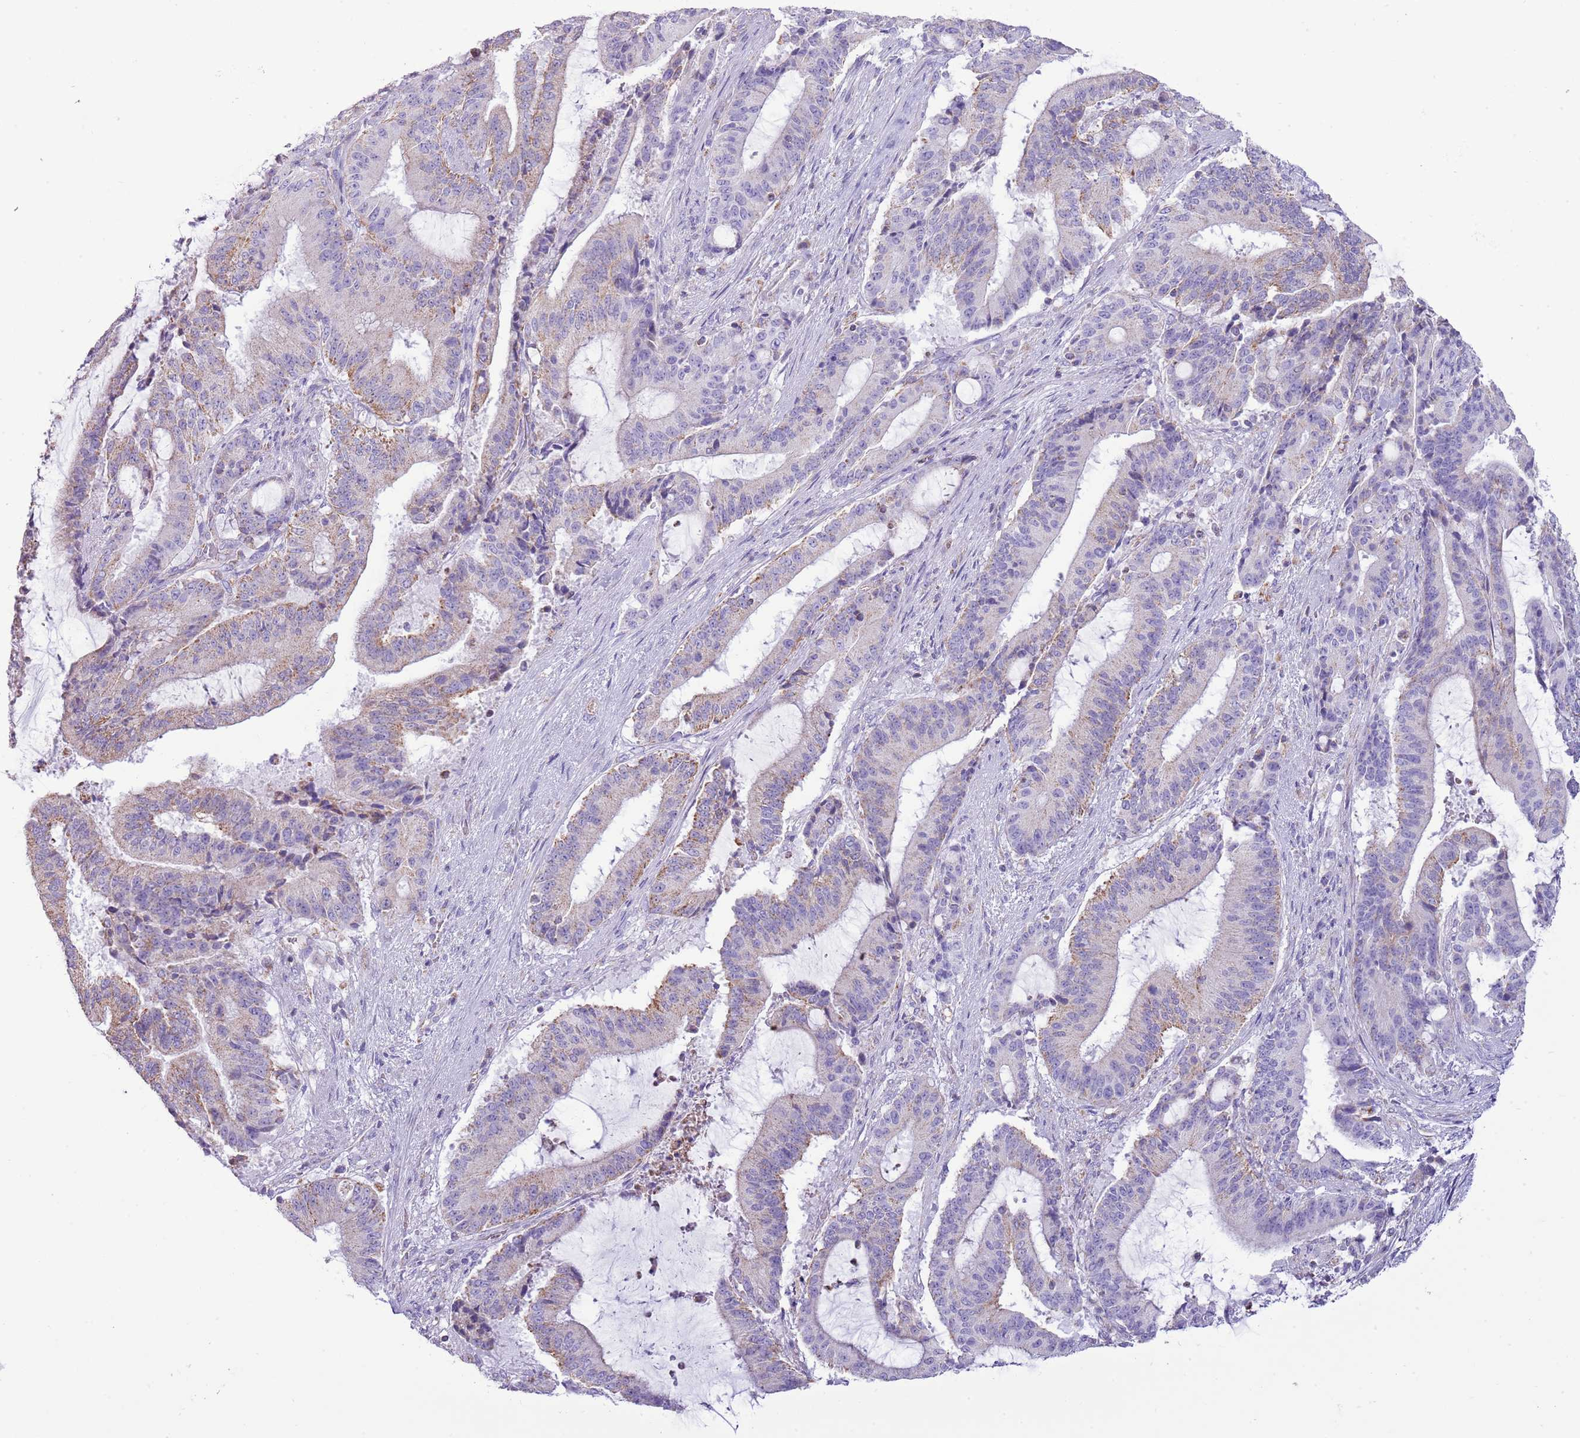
{"staining": {"intensity": "moderate", "quantity": "<25%", "location": "cytoplasmic/membranous"}, "tissue": "liver cancer", "cell_type": "Tumor cells", "image_type": "cancer", "snomed": [{"axis": "morphology", "description": "Normal tissue, NOS"}, {"axis": "morphology", "description": "Cholangiocarcinoma"}, {"axis": "topography", "description": "Liver"}, {"axis": "topography", "description": "Peripheral nerve tissue"}], "caption": "The photomicrograph exhibits a brown stain indicating the presence of a protein in the cytoplasmic/membranous of tumor cells in liver cancer. The staining was performed using DAB (3,3'-diaminobenzidine), with brown indicating positive protein expression. Nuclei are stained blue with hematoxylin.", "gene": "SLC23A1", "patient": {"sex": "female", "age": 73}}